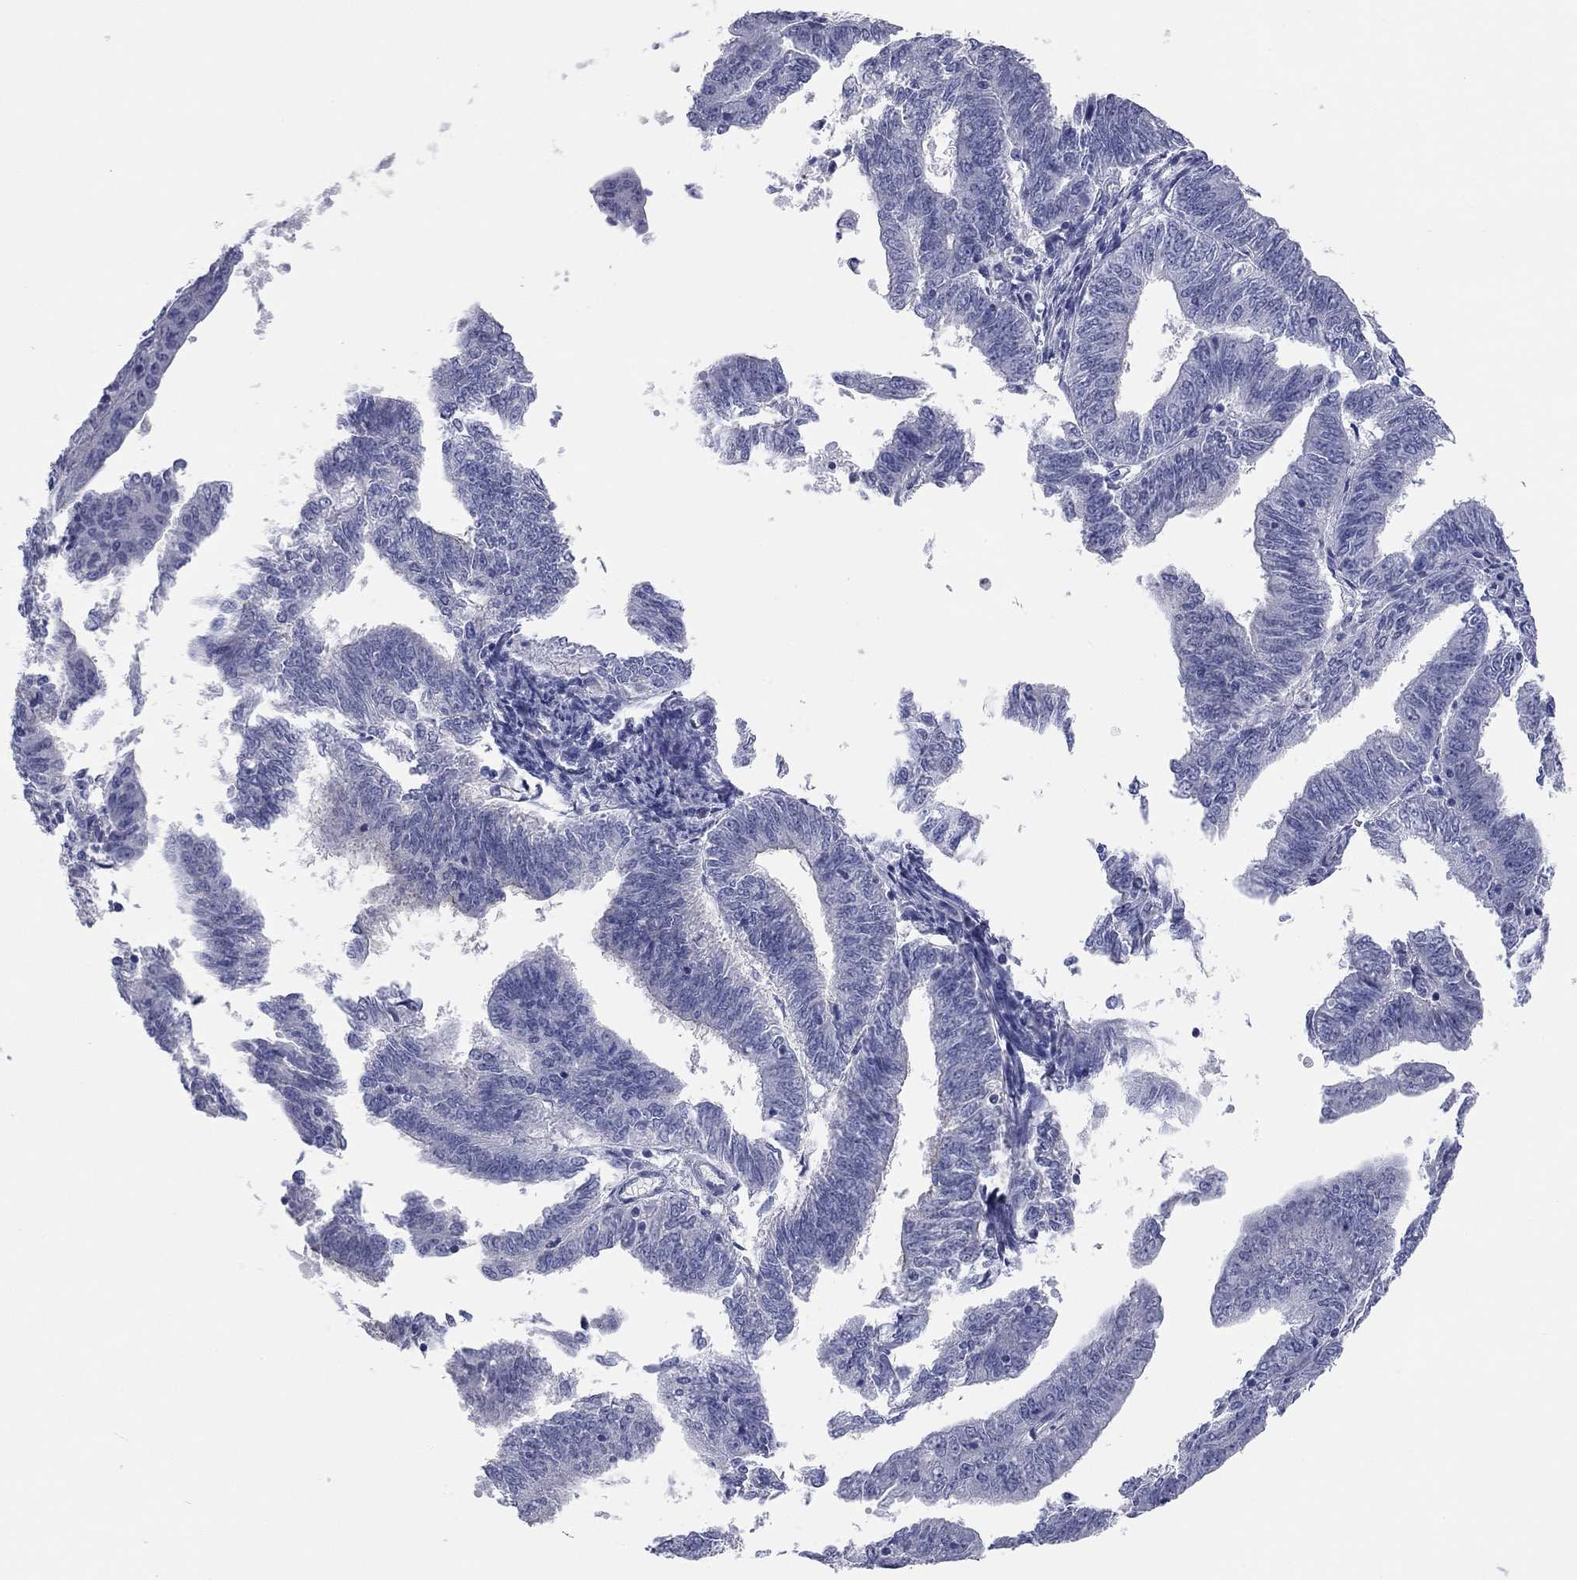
{"staining": {"intensity": "negative", "quantity": "none", "location": "none"}, "tissue": "endometrial cancer", "cell_type": "Tumor cells", "image_type": "cancer", "snomed": [{"axis": "morphology", "description": "Adenocarcinoma, NOS"}, {"axis": "topography", "description": "Endometrium"}], "caption": "IHC histopathology image of endometrial adenocarcinoma stained for a protein (brown), which displays no staining in tumor cells.", "gene": "TMEM221", "patient": {"sex": "female", "age": 82}}